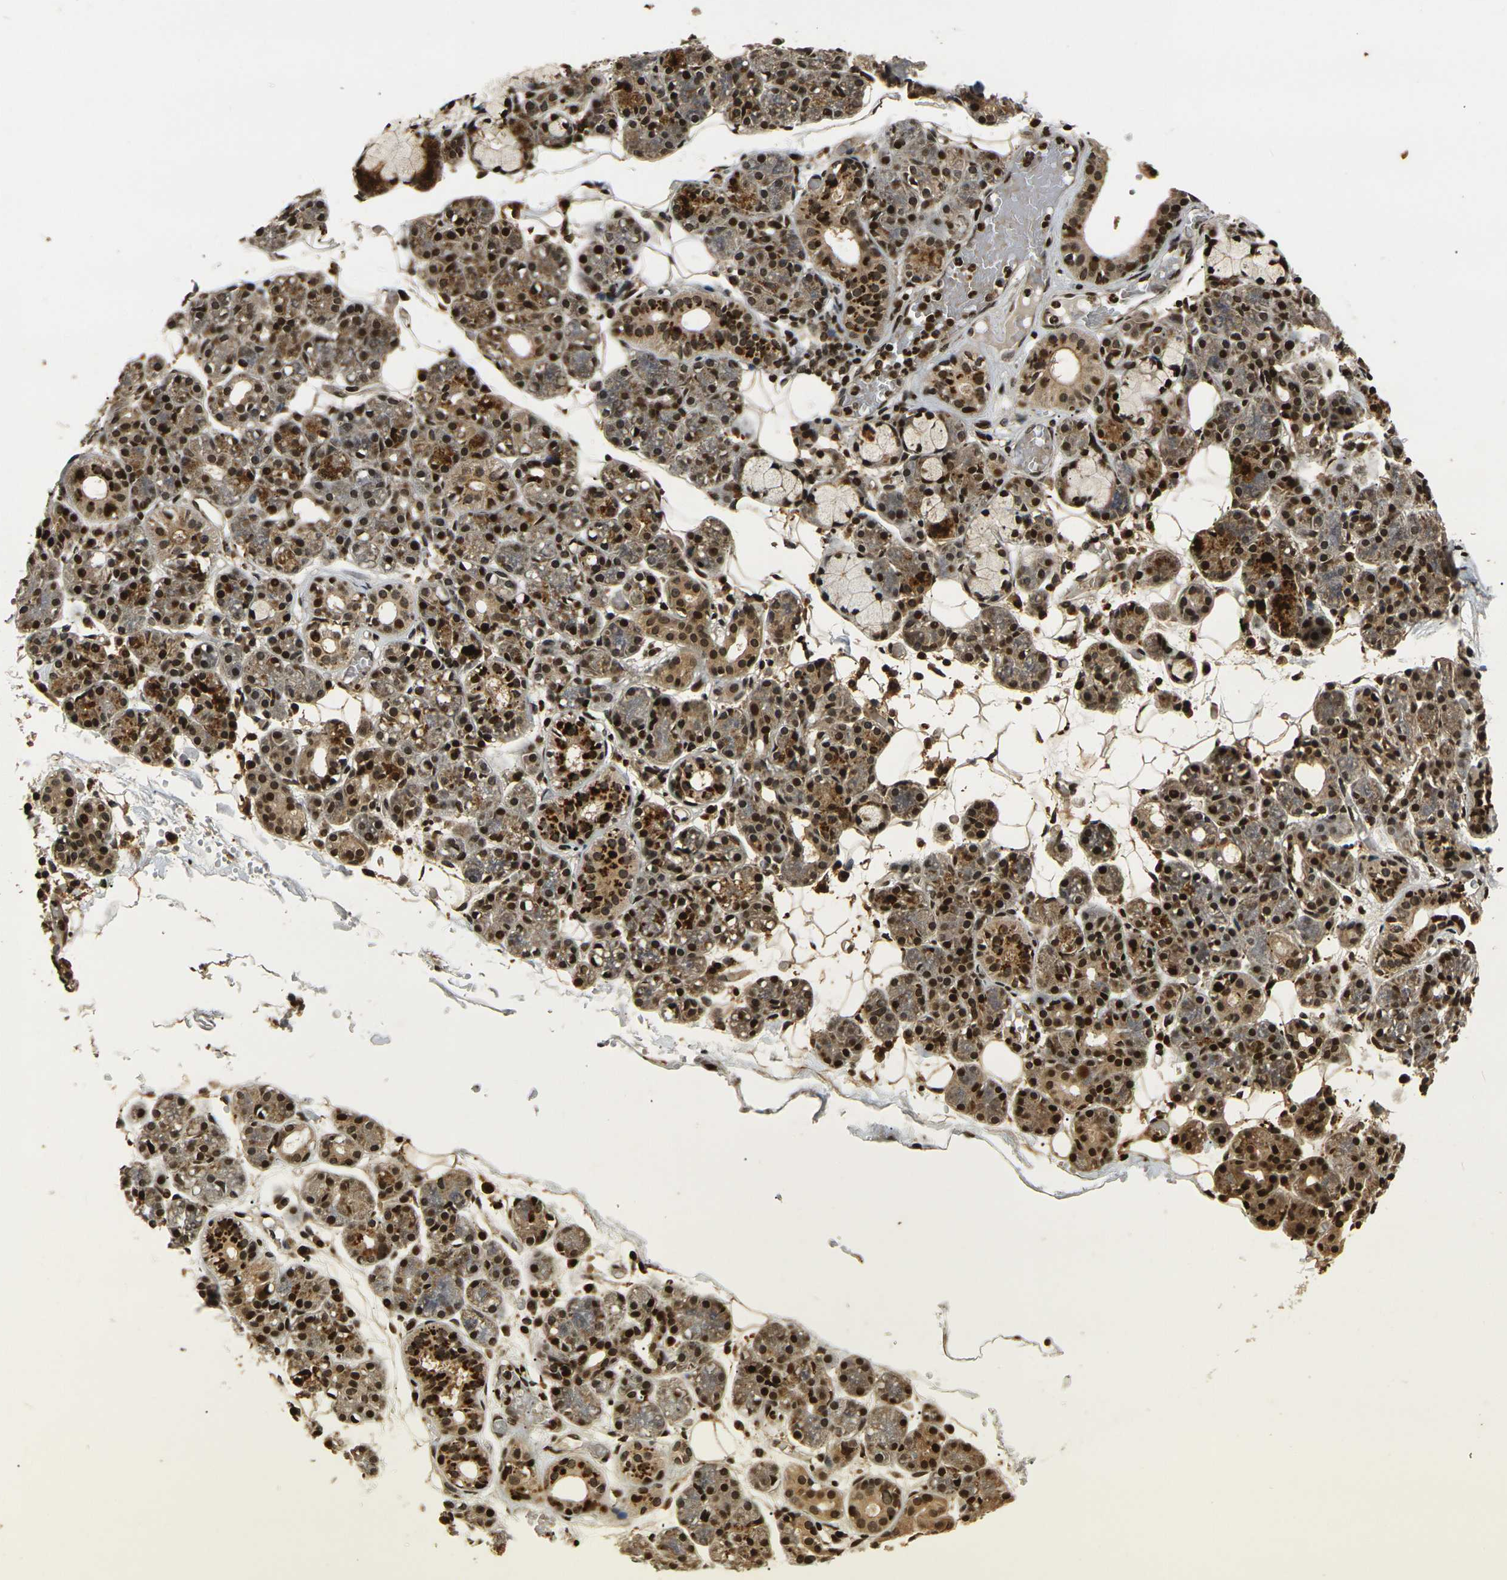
{"staining": {"intensity": "strong", "quantity": ">75%", "location": "cytoplasmic/membranous,nuclear"}, "tissue": "salivary gland", "cell_type": "Glandular cells", "image_type": "normal", "snomed": [{"axis": "morphology", "description": "Normal tissue, NOS"}, {"axis": "topography", "description": "Salivary gland"}], "caption": "An image of human salivary gland stained for a protein shows strong cytoplasmic/membranous,nuclear brown staining in glandular cells. The staining was performed using DAB (3,3'-diaminobenzidine) to visualize the protein expression in brown, while the nuclei were stained in blue with hematoxylin (Magnification: 20x).", "gene": "ACTL6A", "patient": {"sex": "male", "age": 63}}